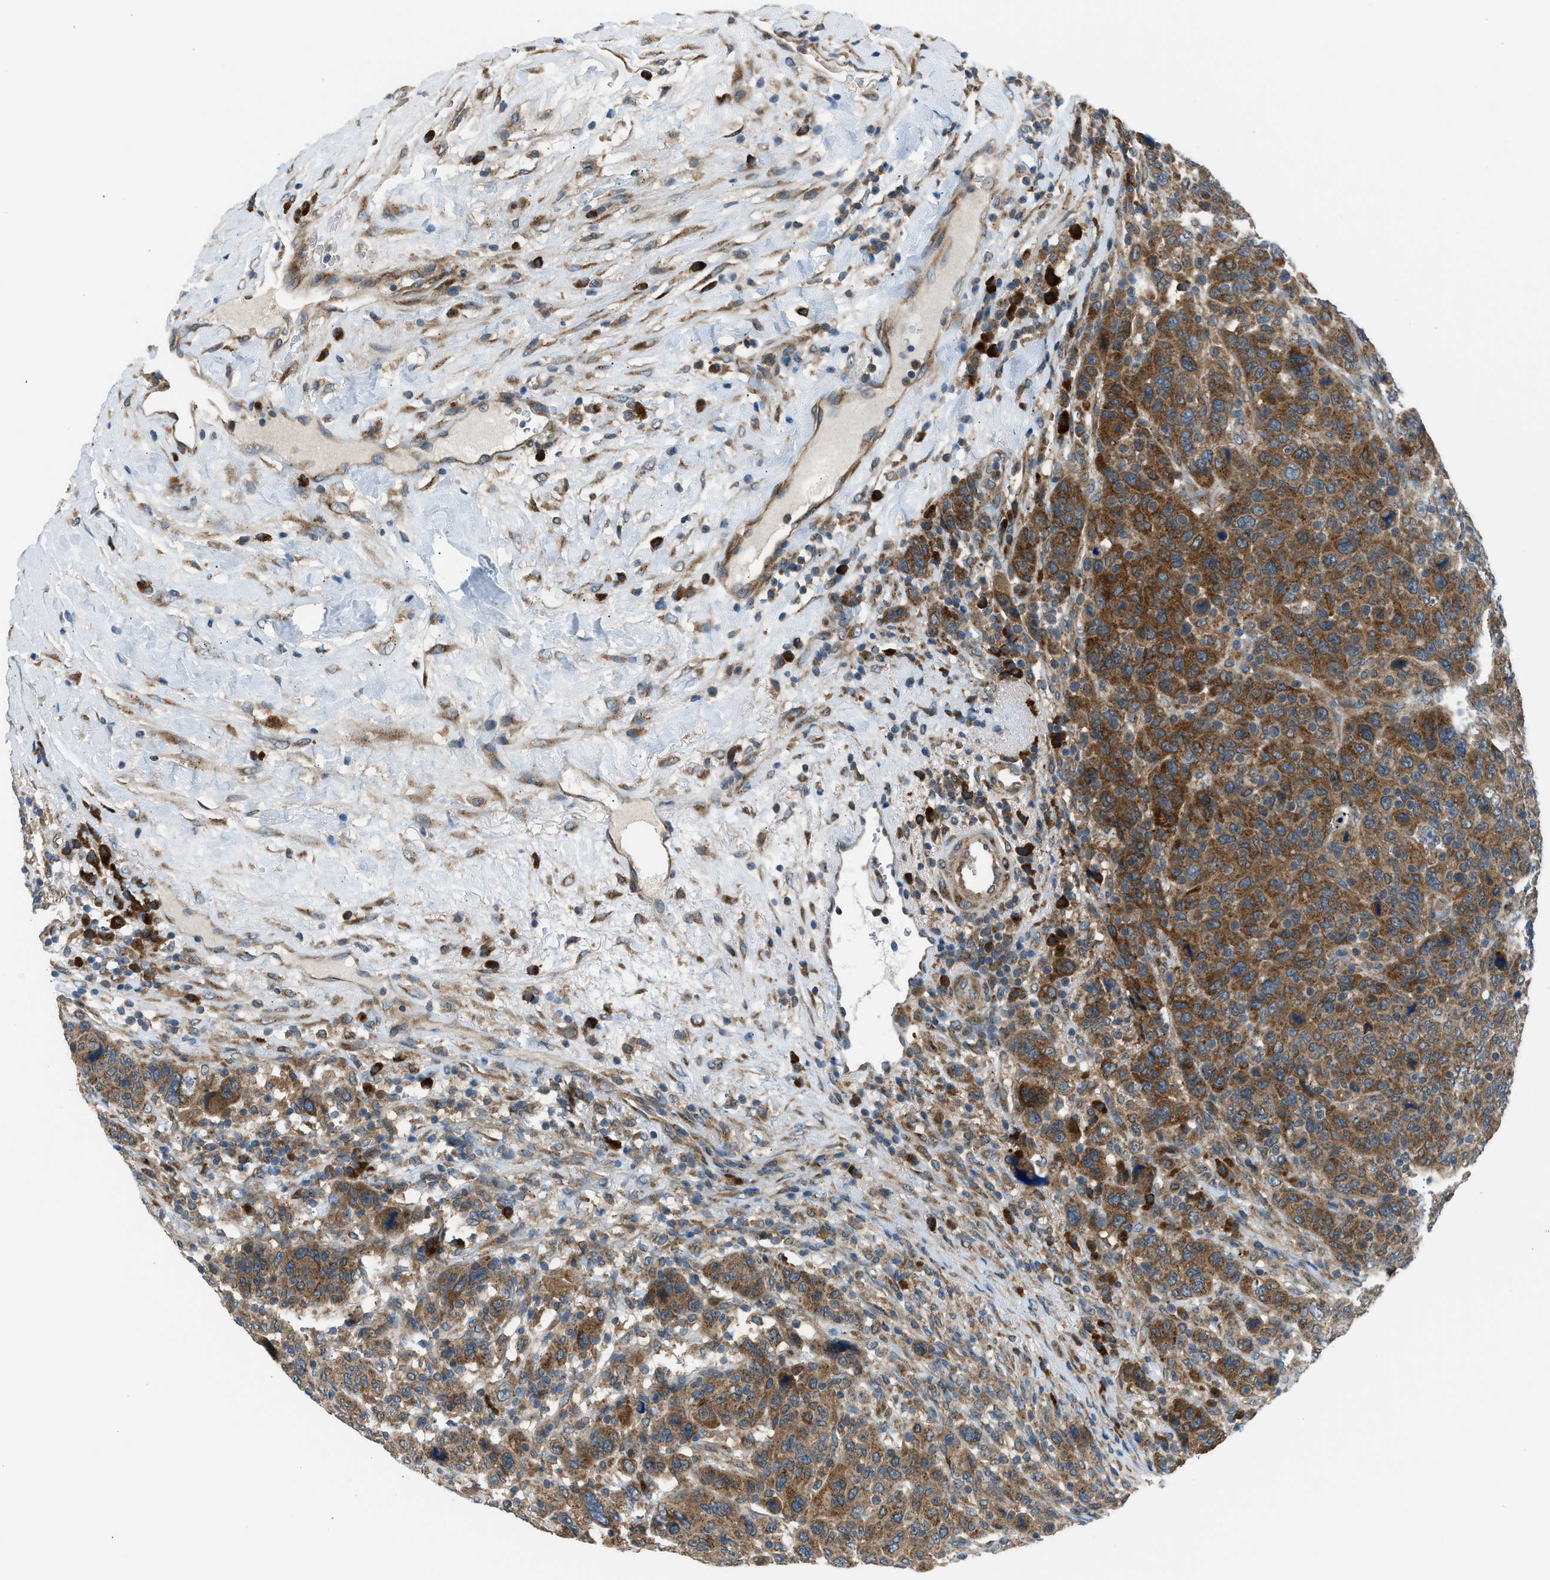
{"staining": {"intensity": "moderate", "quantity": ">75%", "location": "cytoplasmic/membranous"}, "tissue": "breast cancer", "cell_type": "Tumor cells", "image_type": "cancer", "snomed": [{"axis": "morphology", "description": "Duct carcinoma"}, {"axis": "topography", "description": "Breast"}], "caption": "This is an image of immunohistochemistry (IHC) staining of breast invasive ductal carcinoma, which shows moderate positivity in the cytoplasmic/membranous of tumor cells.", "gene": "EDARADD", "patient": {"sex": "female", "age": 37}}